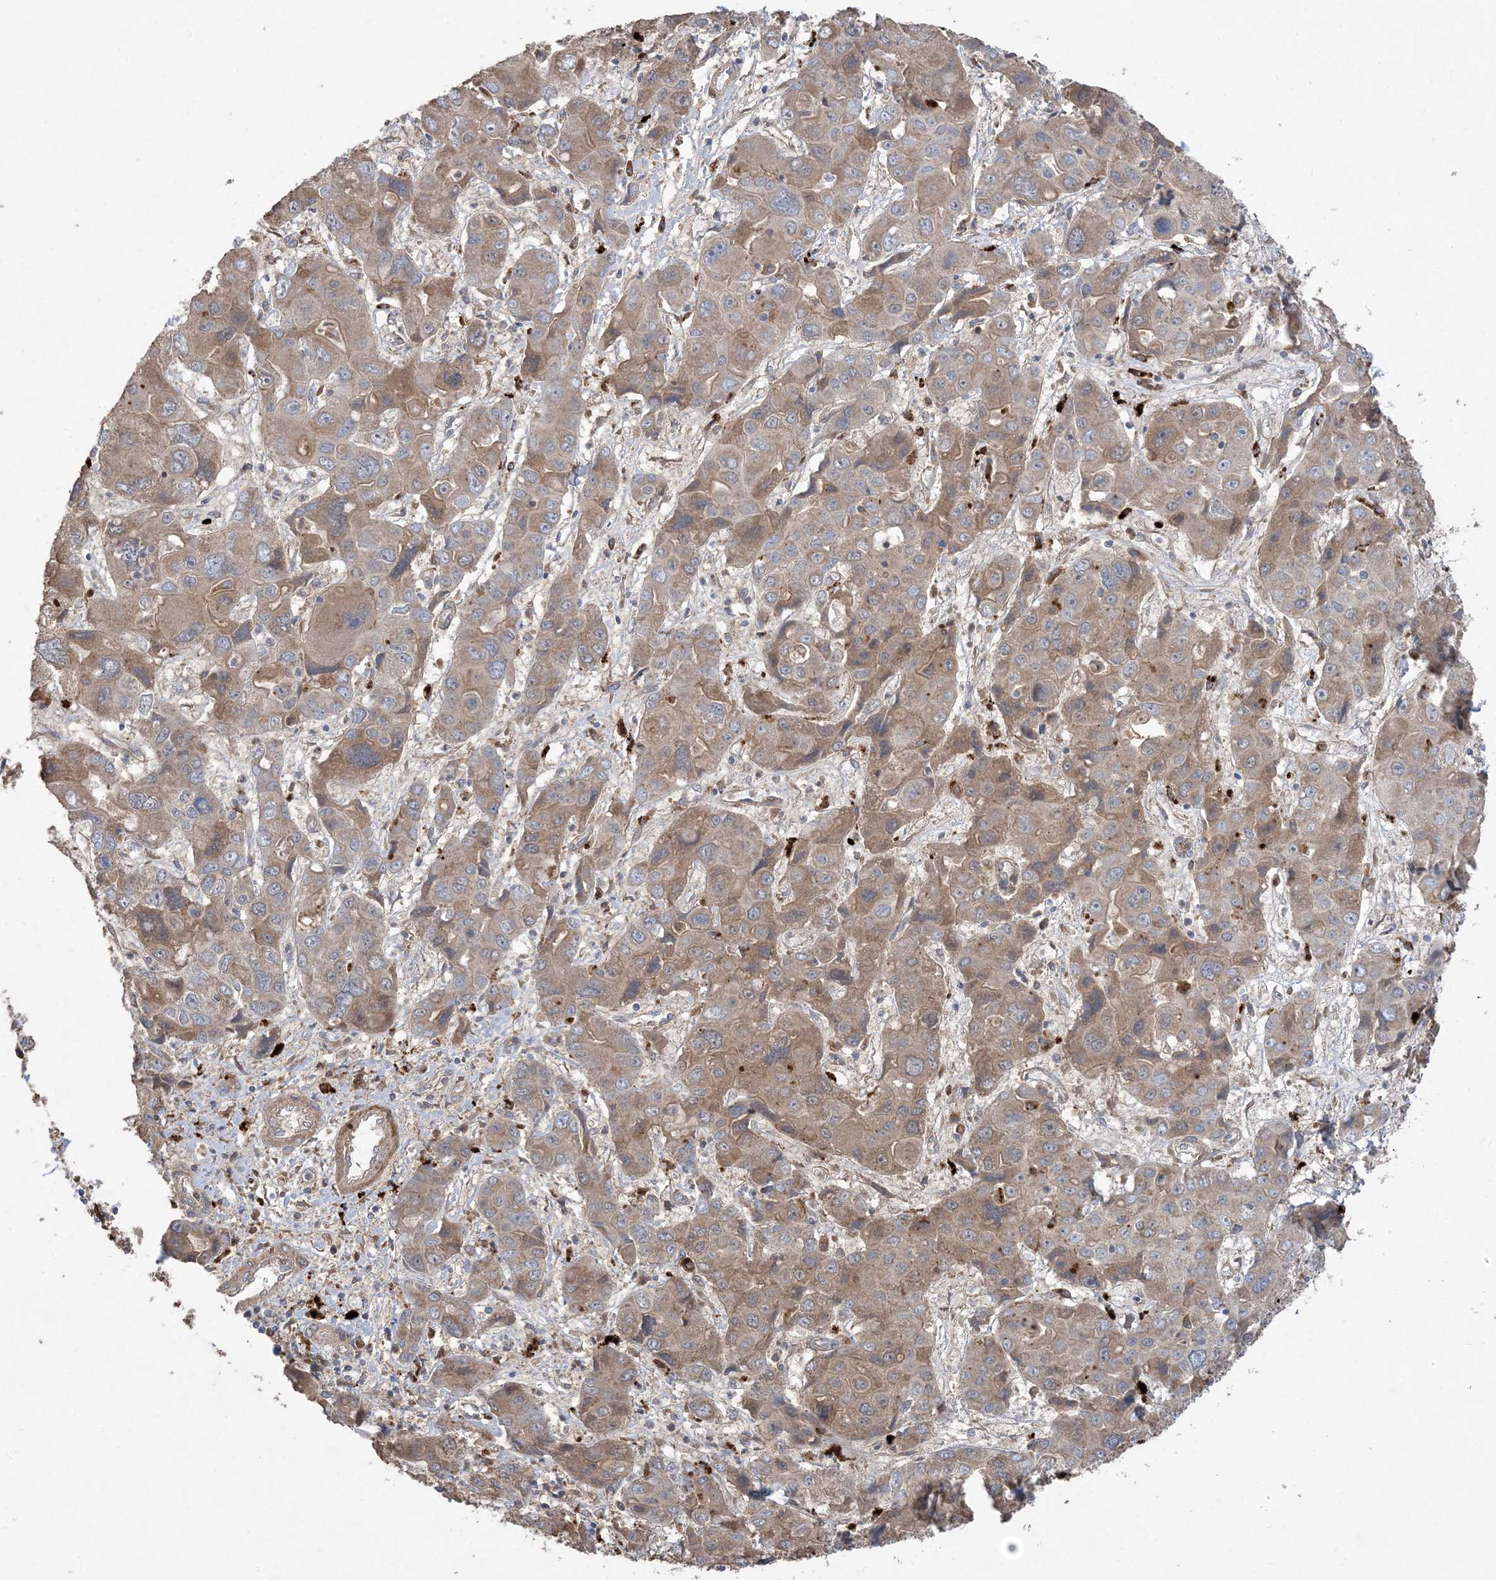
{"staining": {"intensity": "moderate", "quantity": ">75%", "location": "cytoplasmic/membranous"}, "tissue": "liver cancer", "cell_type": "Tumor cells", "image_type": "cancer", "snomed": [{"axis": "morphology", "description": "Cholangiocarcinoma"}, {"axis": "topography", "description": "Liver"}], "caption": "This is a histology image of immunohistochemistry (IHC) staining of liver cancer, which shows moderate expression in the cytoplasmic/membranous of tumor cells.", "gene": "MASP2", "patient": {"sex": "male", "age": 67}}